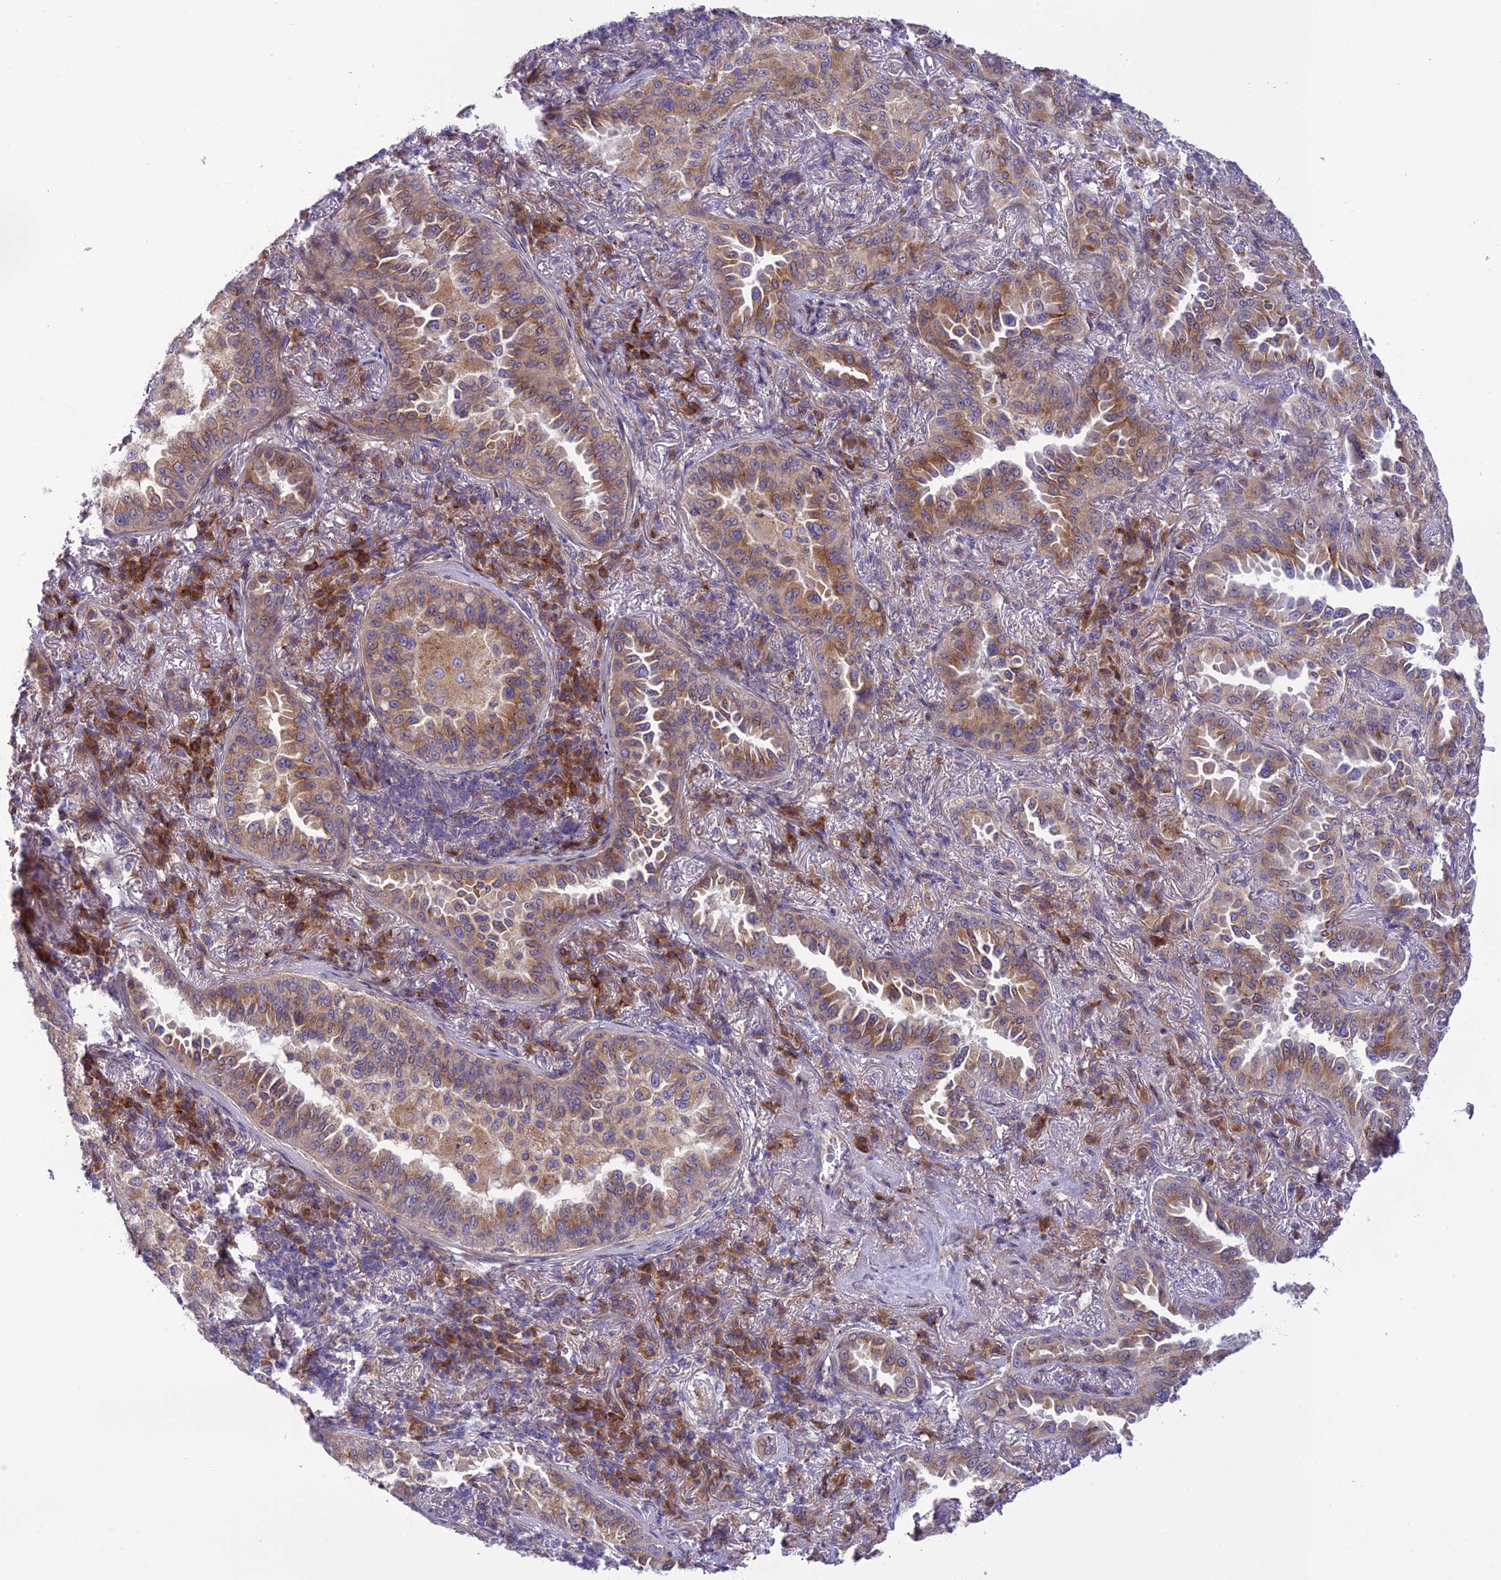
{"staining": {"intensity": "moderate", "quantity": ">75%", "location": "cytoplasmic/membranous"}, "tissue": "lung cancer", "cell_type": "Tumor cells", "image_type": "cancer", "snomed": [{"axis": "morphology", "description": "Adenocarcinoma, NOS"}, {"axis": "topography", "description": "Lung"}], "caption": "Protein expression analysis of lung adenocarcinoma demonstrates moderate cytoplasmic/membranous staining in about >75% of tumor cells. The staining is performed using DAB (3,3'-diaminobenzidine) brown chromogen to label protein expression. The nuclei are counter-stained blue using hematoxylin.", "gene": "JMY", "patient": {"sex": "female", "age": 69}}